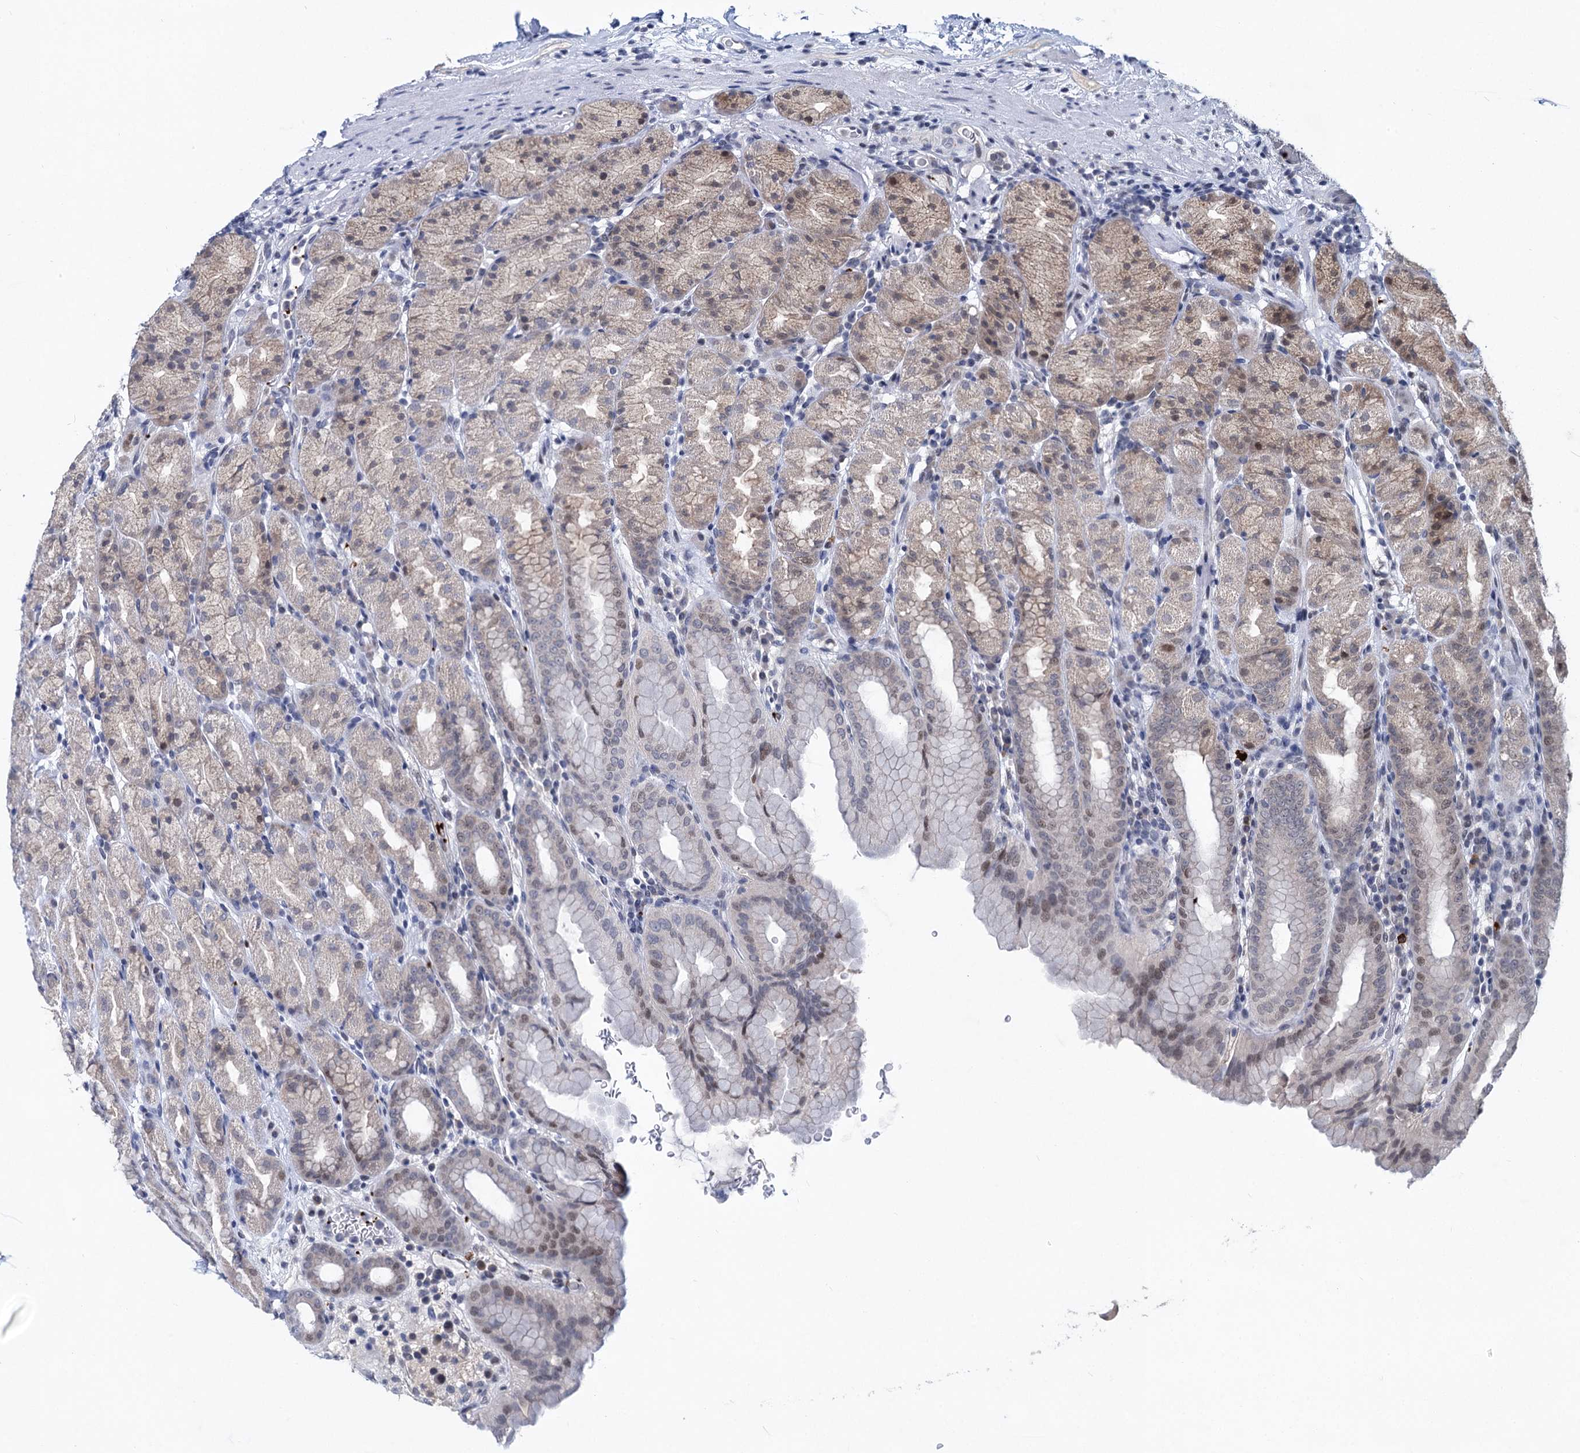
{"staining": {"intensity": "weak", "quantity": "25%-75%", "location": "cytoplasmic/membranous,nuclear"}, "tissue": "stomach", "cell_type": "Glandular cells", "image_type": "normal", "snomed": [{"axis": "morphology", "description": "Normal tissue, NOS"}, {"axis": "topography", "description": "Stomach, upper"}], "caption": "High-power microscopy captured an immunohistochemistry (IHC) histopathology image of normal stomach, revealing weak cytoplasmic/membranous,nuclear positivity in approximately 25%-75% of glandular cells.", "gene": "MON2", "patient": {"sex": "male", "age": 68}}